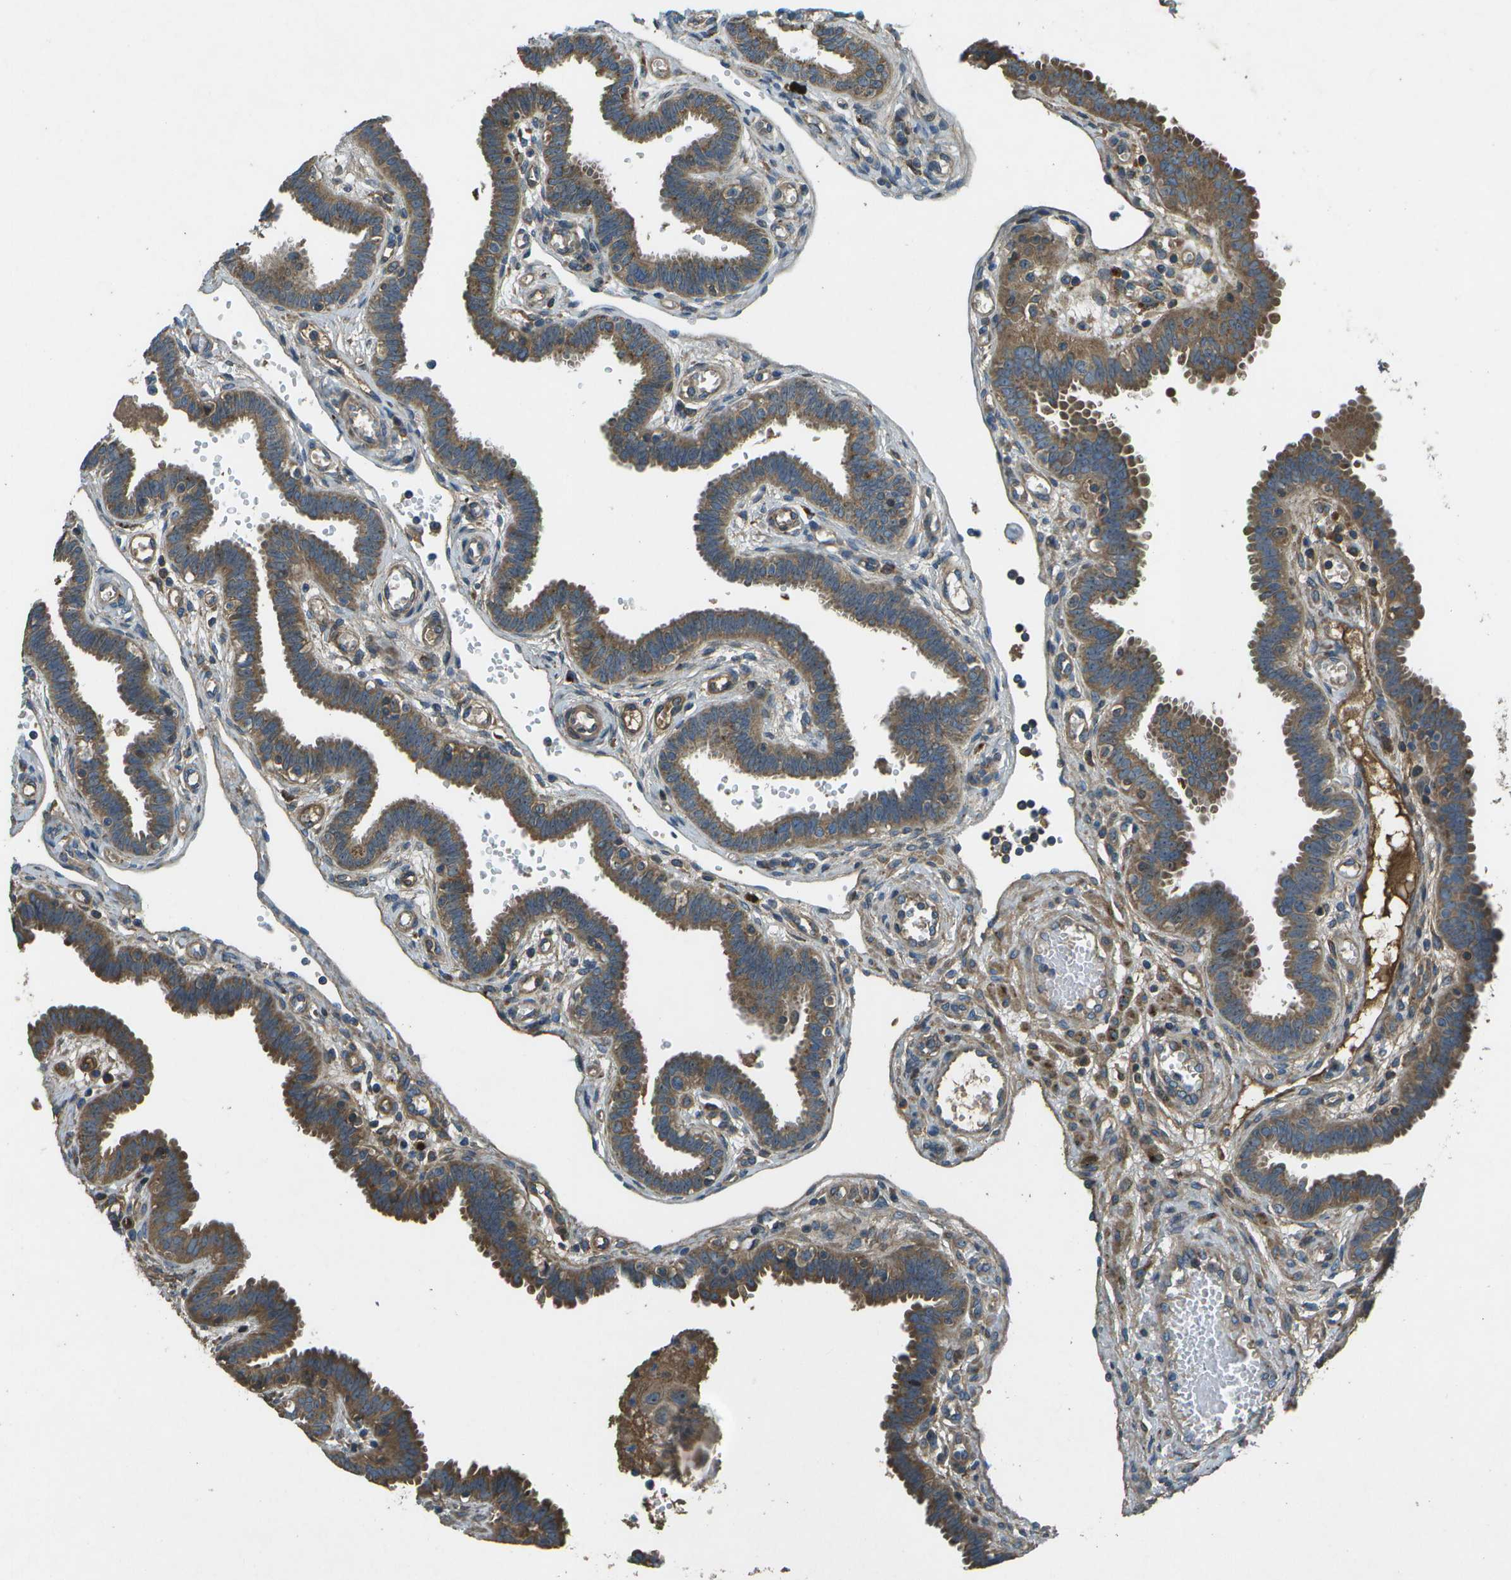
{"staining": {"intensity": "moderate", "quantity": ">75%", "location": "cytoplasmic/membranous"}, "tissue": "fallopian tube", "cell_type": "Glandular cells", "image_type": "normal", "snomed": [{"axis": "morphology", "description": "Normal tissue, NOS"}, {"axis": "topography", "description": "Fallopian tube"}, {"axis": "topography", "description": "Placenta"}], "caption": "This is a photomicrograph of IHC staining of benign fallopian tube, which shows moderate expression in the cytoplasmic/membranous of glandular cells.", "gene": "PXYLP1", "patient": {"sex": "female", "age": 32}}